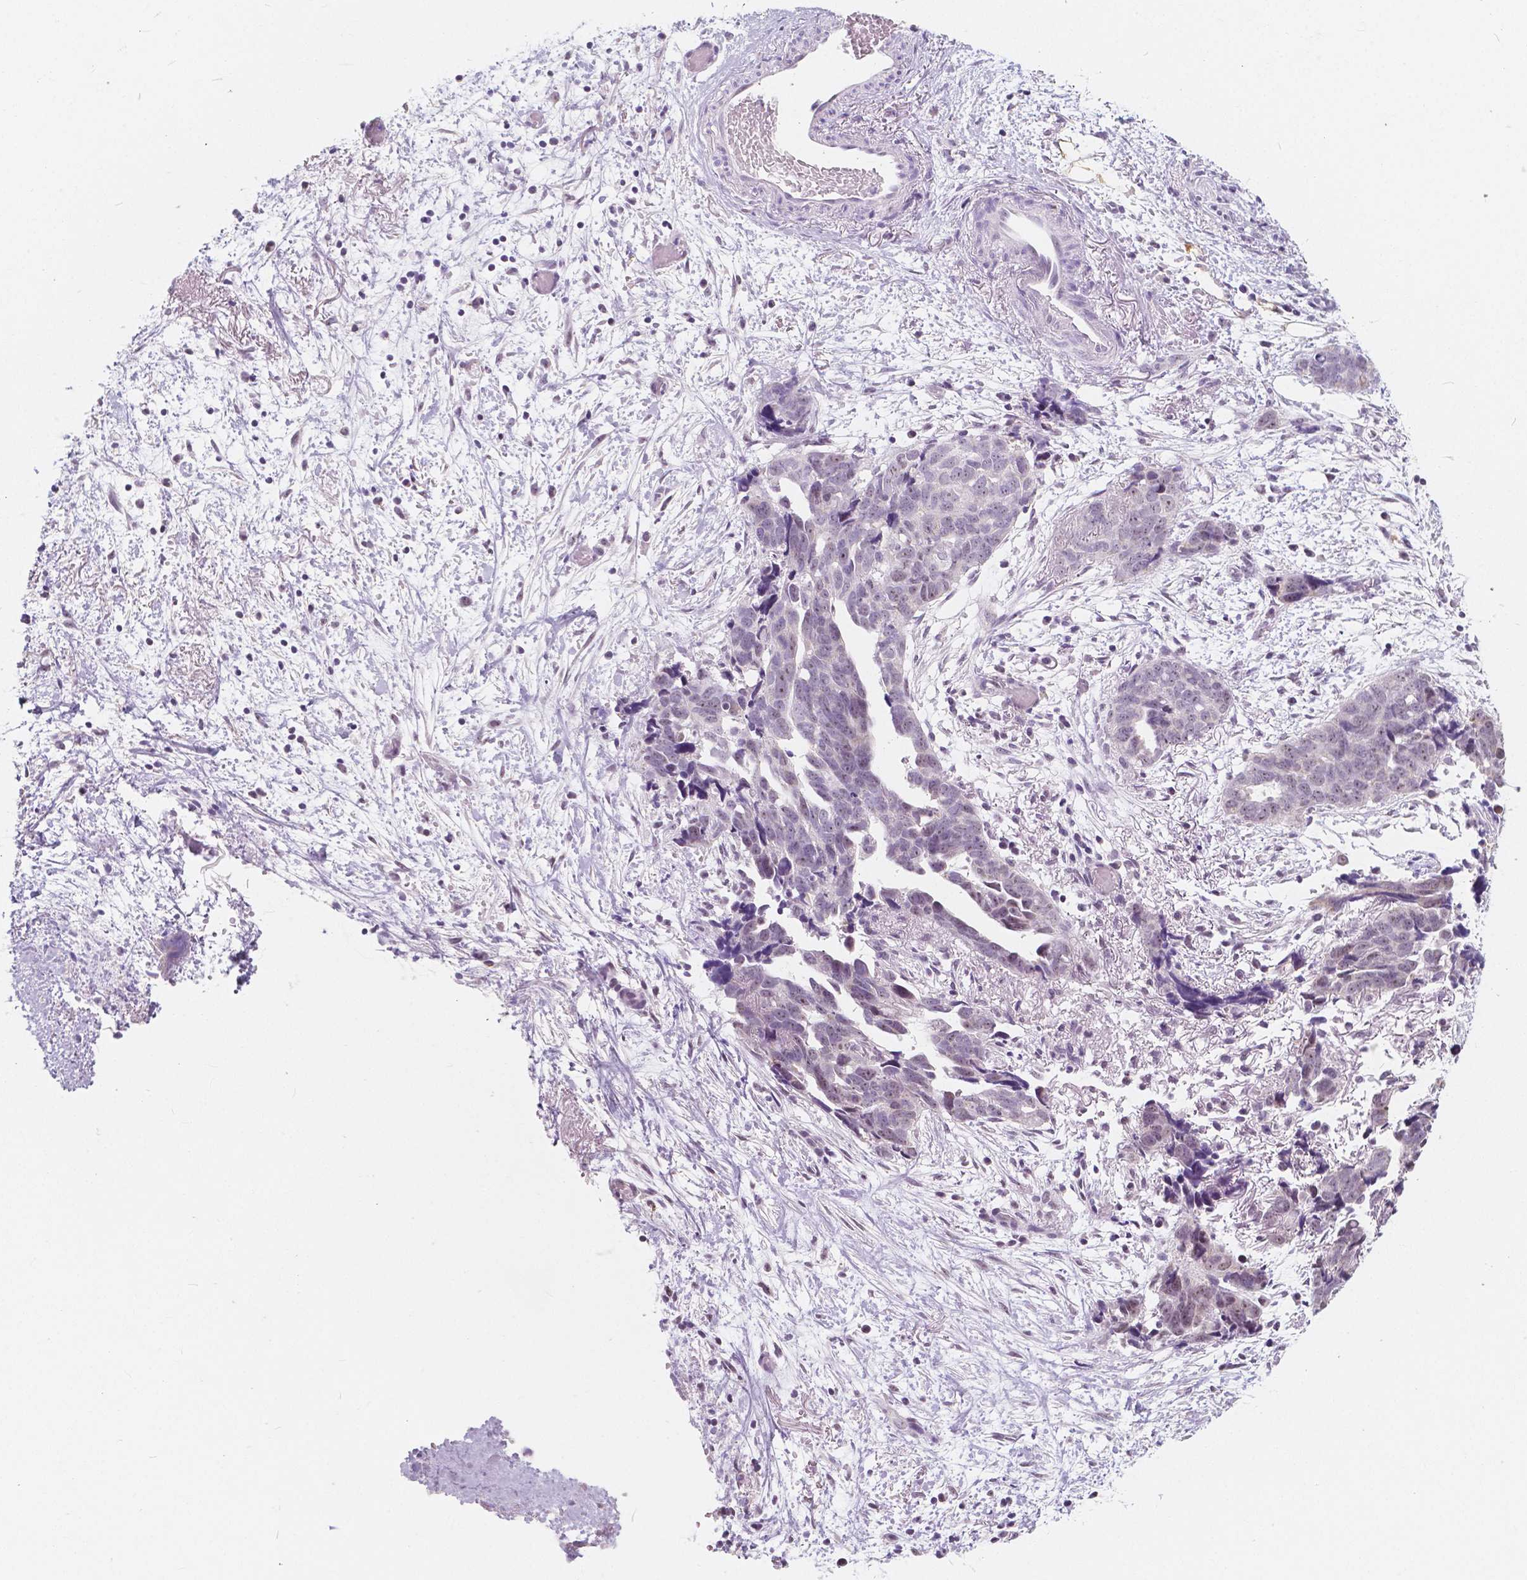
{"staining": {"intensity": "weak", "quantity": "<25%", "location": "nuclear"}, "tissue": "ovarian cancer", "cell_type": "Tumor cells", "image_type": "cancer", "snomed": [{"axis": "morphology", "description": "Cystadenocarcinoma, serous, NOS"}, {"axis": "topography", "description": "Ovary"}], "caption": "The photomicrograph exhibits no significant staining in tumor cells of ovarian cancer. (Stains: DAB immunohistochemistry (IHC) with hematoxylin counter stain, Microscopy: brightfield microscopy at high magnification).", "gene": "NOLC1", "patient": {"sex": "female", "age": 69}}